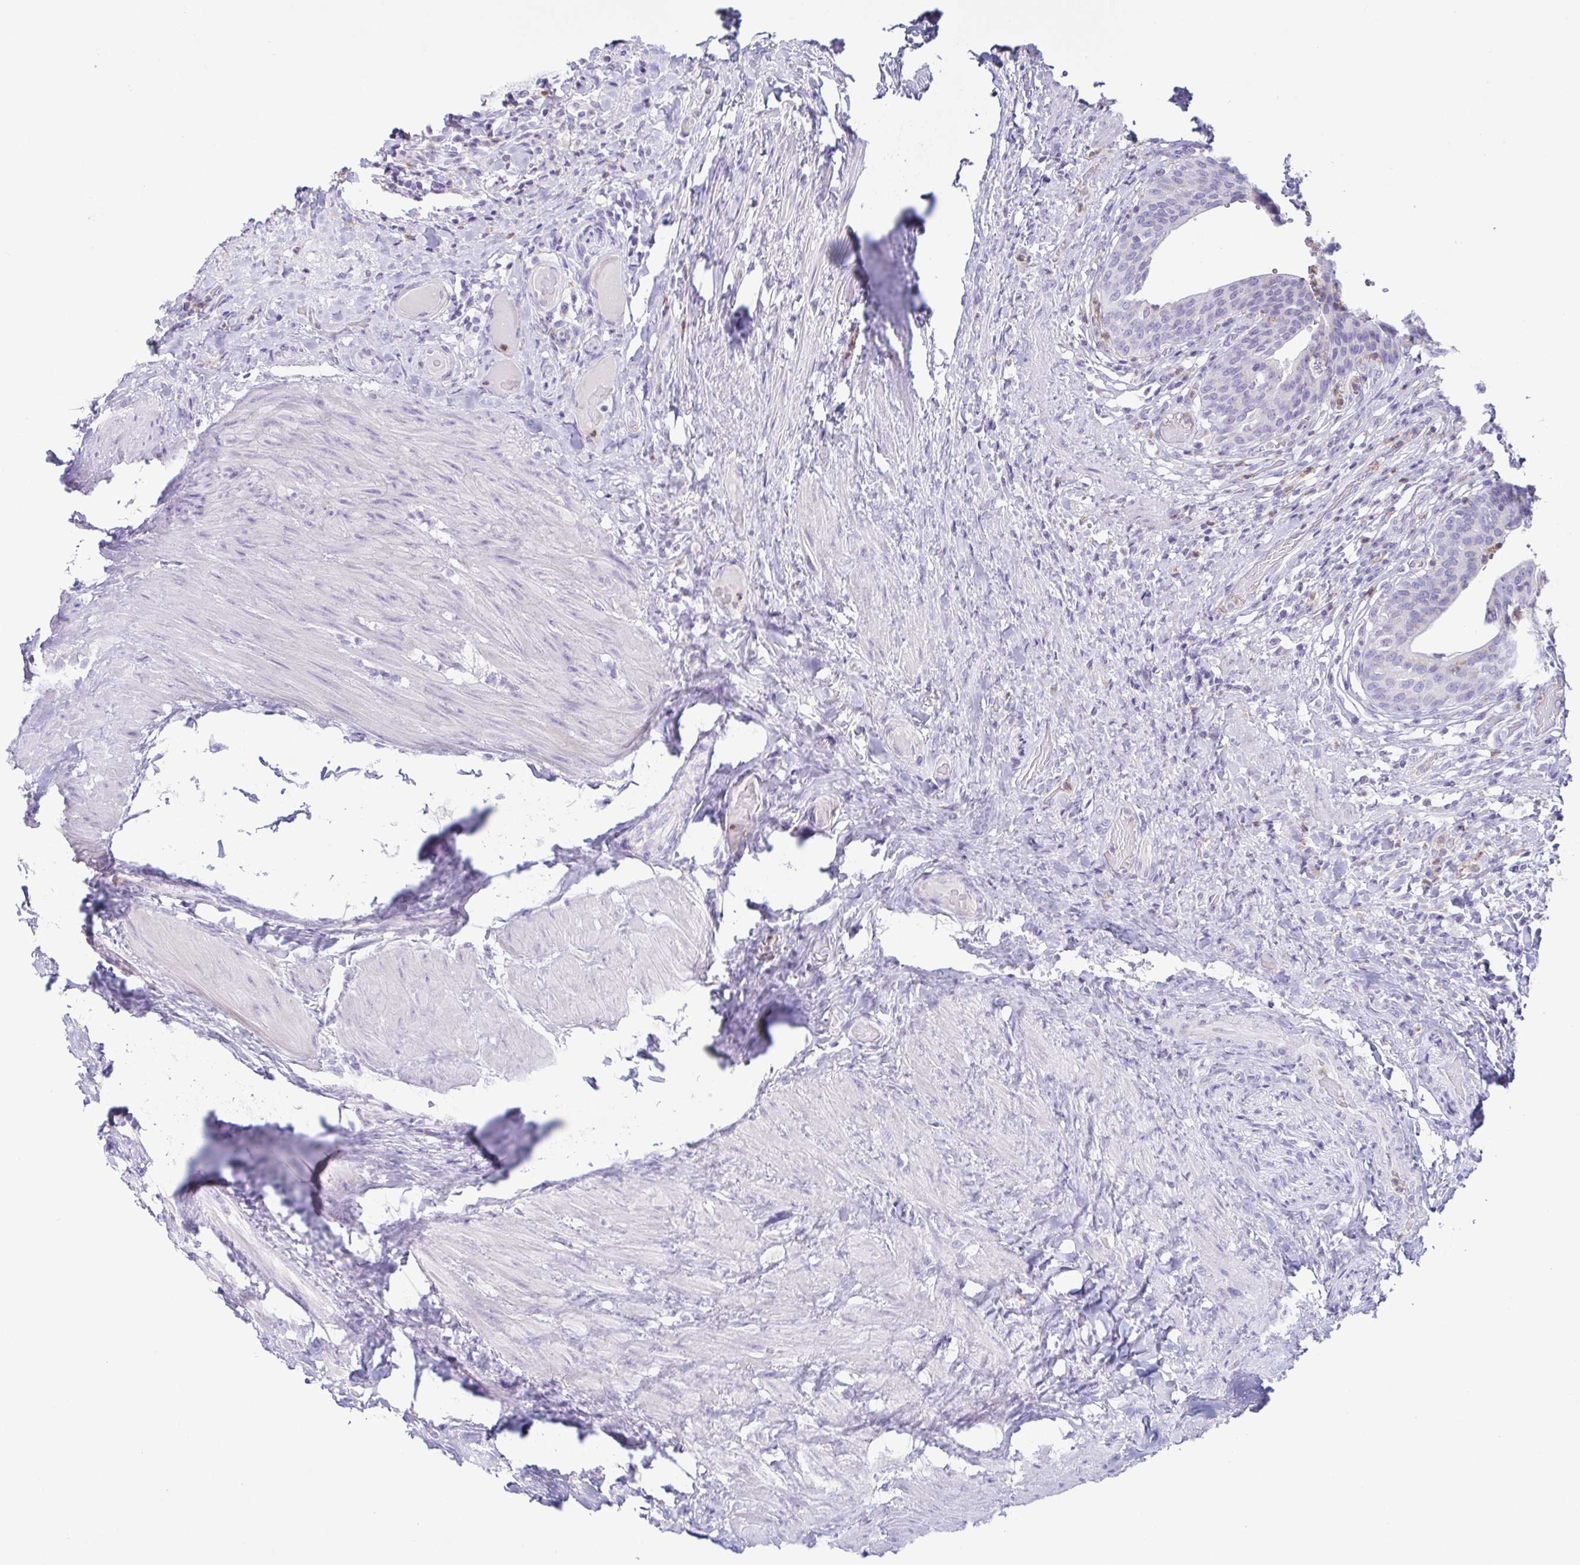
{"staining": {"intensity": "negative", "quantity": "none", "location": "none"}, "tissue": "urinary bladder", "cell_type": "Urothelial cells", "image_type": "normal", "snomed": [{"axis": "morphology", "description": "Normal tissue, NOS"}, {"axis": "topography", "description": "Urinary bladder"}, {"axis": "topography", "description": "Peripheral nerve tissue"}], "caption": "This is an immunohistochemistry photomicrograph of benign human urinary bladder. There is no staining in urothelial cells.", "gene": "AZU1", "patient": {"sex": "male", "age": 66}}